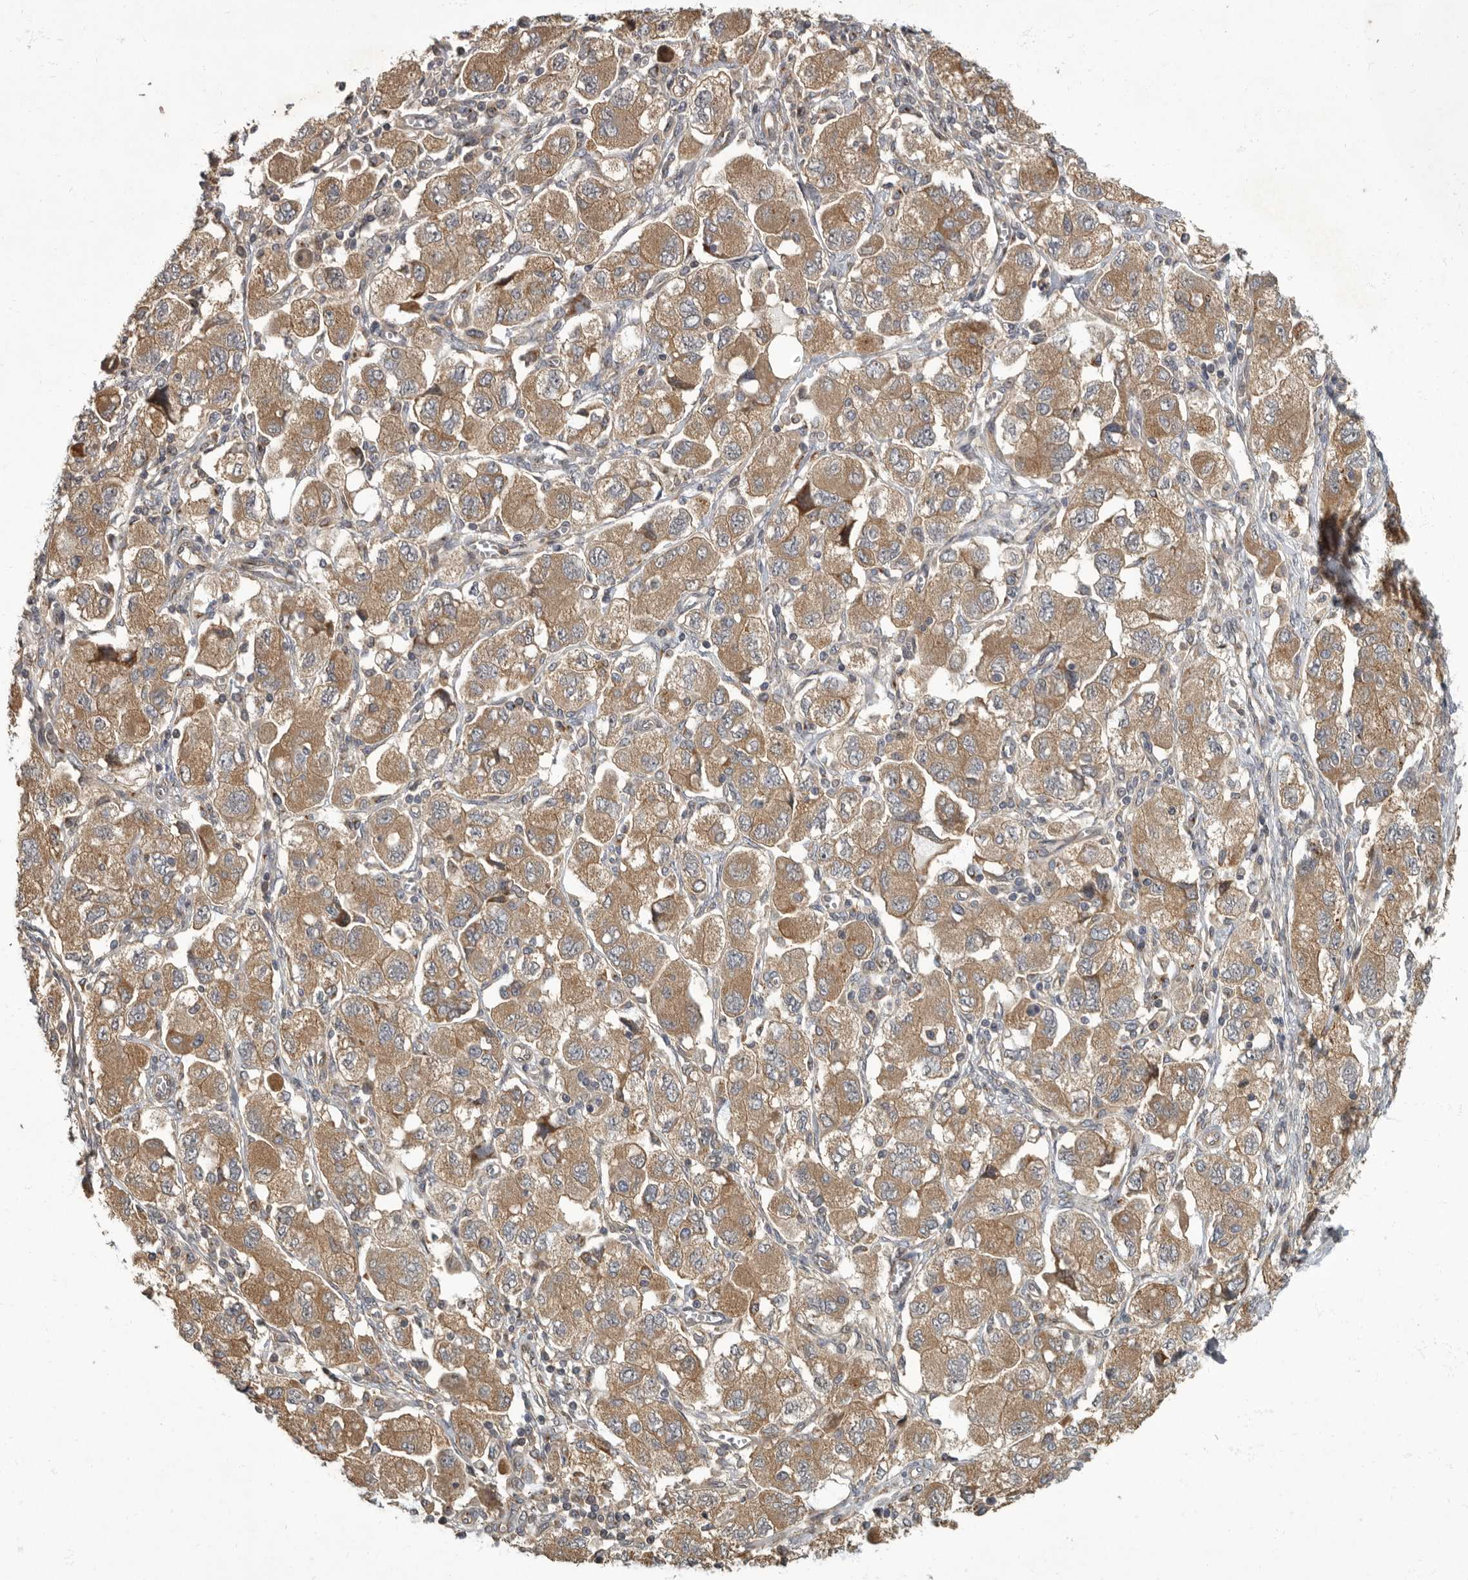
{"staining": {"intensity": "moderate", "quantity": ">75%", "location": "cytoplasmic/membranous"}, "tissue": "ovarian cancer", "cell_type": "Tumor cells", "image_type": "cancer", "snomed": [{"axis": "morphology", "description": "Carcinoma, NOS"}, {"axis": "morphology", "description": "Cystadenocarcinoma, serous, NOS"}, {"axis": "topography", "description": "Ovary"}], "caption": "The image displays a brown stain indicating the presence of a protein in the cytoplasmic/membranous of tumor cells in ovarian cancer (serous cystadenocarcinoma).", "gene": "IQCK", "patient": {"sex": "female", "age": 69}}